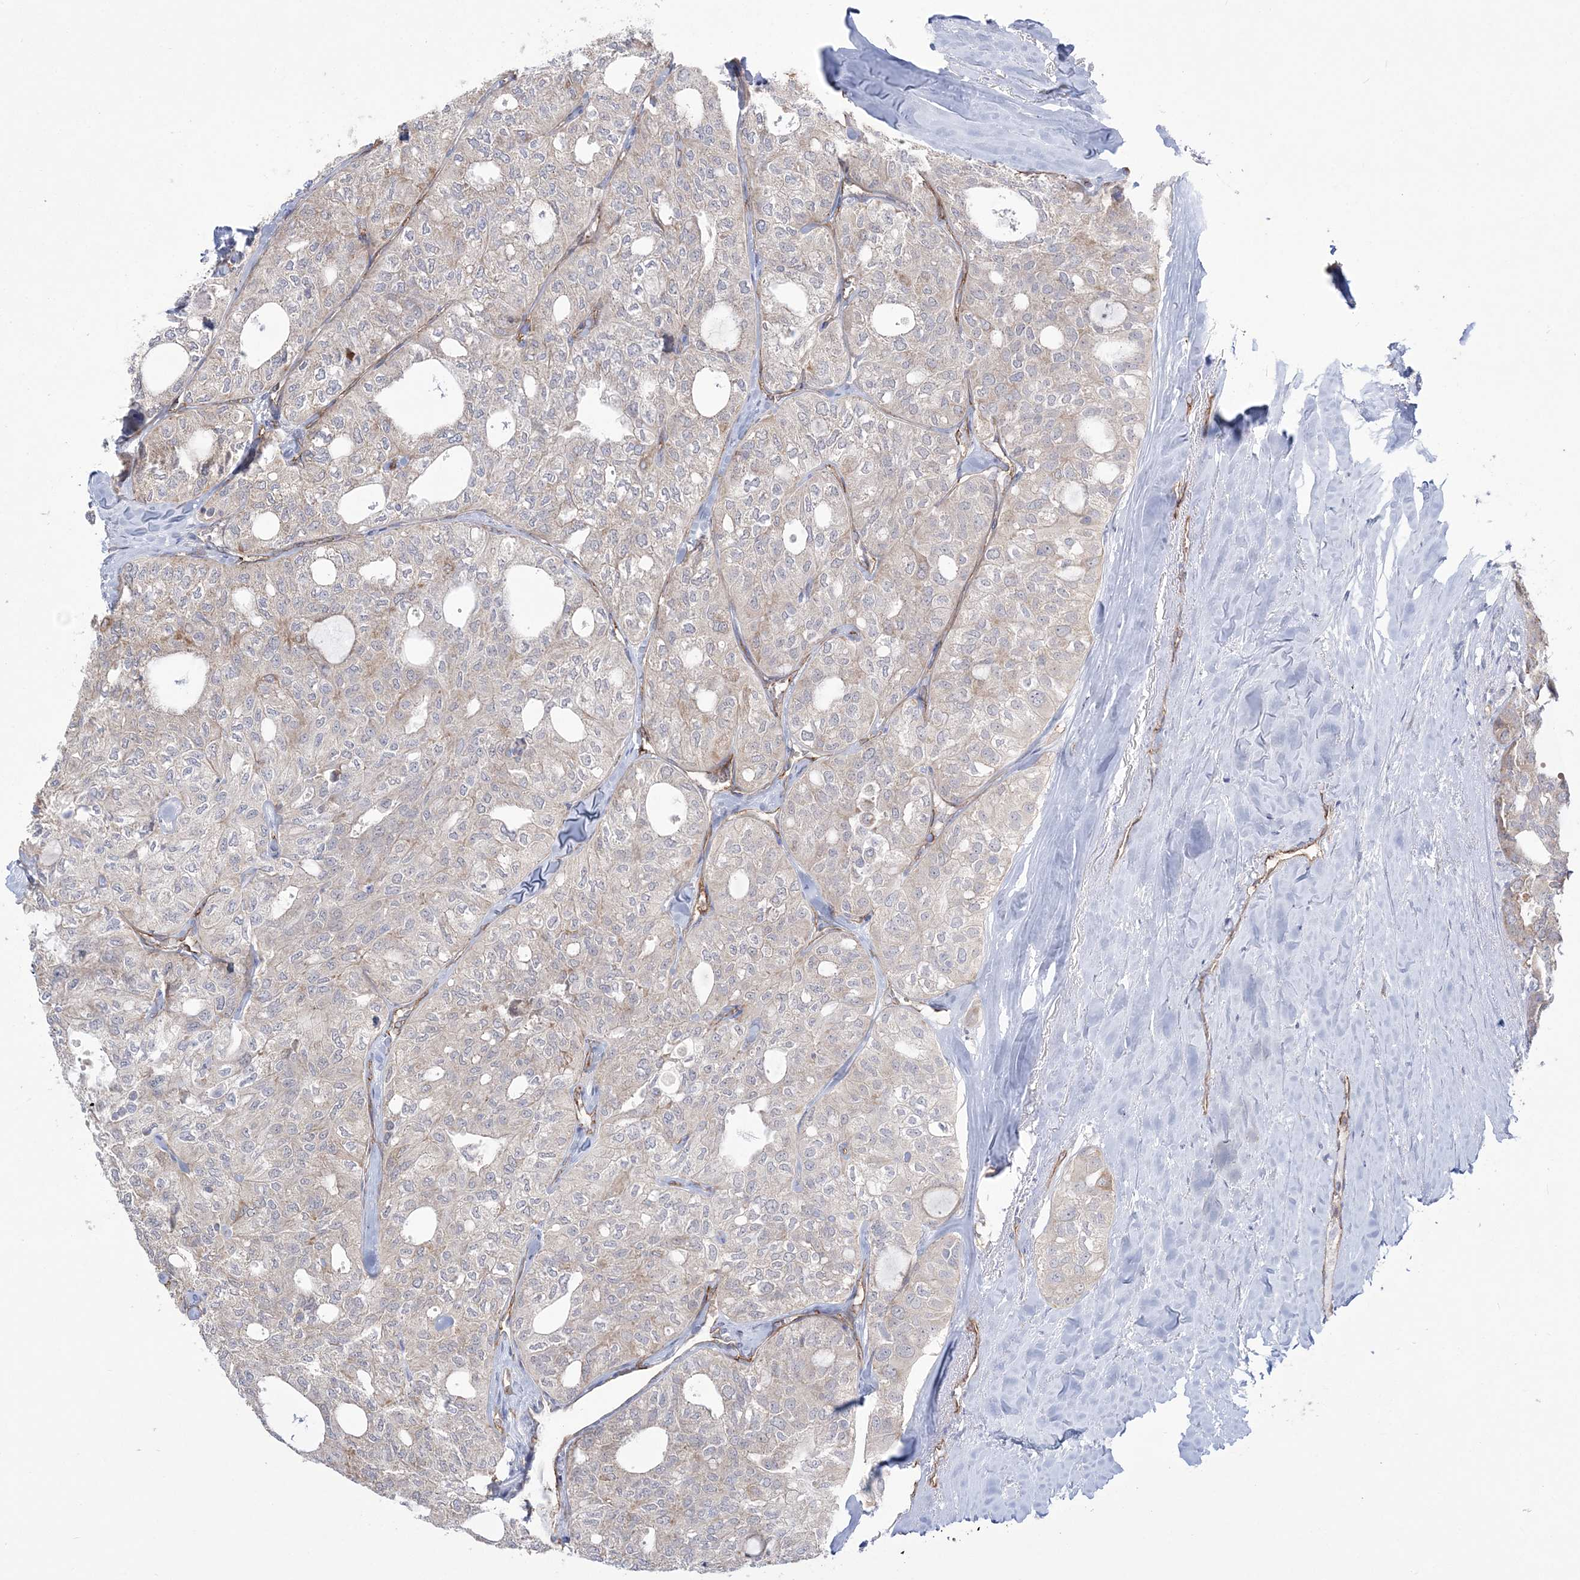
{"staining": {"intensity": "negative", "quantity": "none", "location": "none"}, "tissue": "thyroid cancer", "cell_type": "Tumor cells", "image_type": "cancer", "snomed": [{"axis": "morphology", "description": "Follicular adenoma carcinoma, NOS"}, {"axis": "topography", "description": "Thyroid gland"}], "caption": "Tumor cells show no significant staining in thyroid cancer (follicular adenoma carcinoma). (Immunohistochemistry, brightfield microscopy, high magnification).", "gene": "FARSB", "patient": {"sex": "male", "age": 75}}